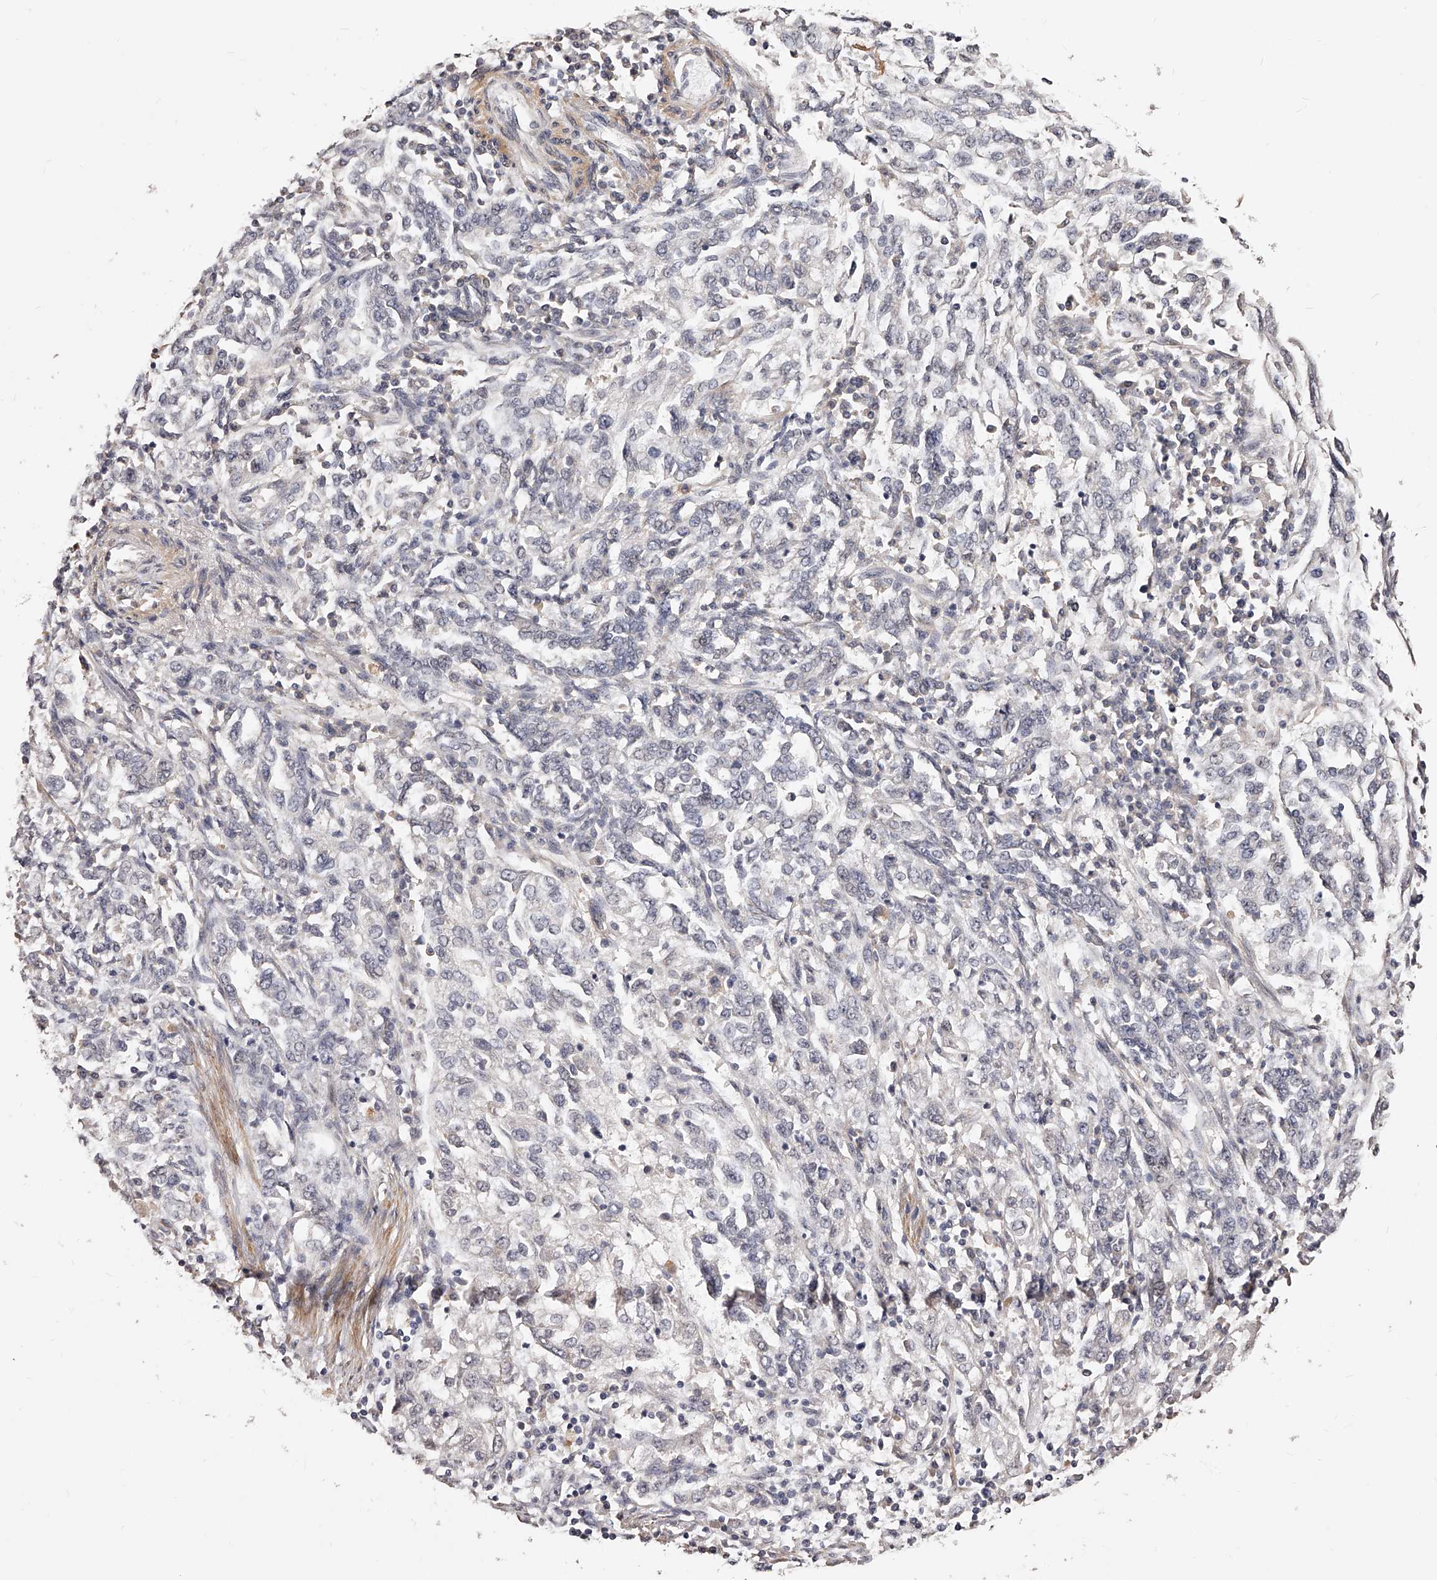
{"staining": {"intensity": "negative", "quantity": "none", "location": "none"}, "tissue": "endometrial cancer", "cell_type": "Tumor cells", "image_type": "cancer", "snomed": [{"axis": "morphology", "description": "Adenocarcinoma, NOS"}, {"axis": "topography", "description": "Endometrium"}], "caption": "Micrograph shows no protein positivity in tumor cells of adenocarcinoma (endometrial) tissue. The staining is performed using DAB brown chromogen with nuclei counter-stained in using hematoxylin.", "gene": "ZNF502", "patient": {"sex": "female", "age": 49}}